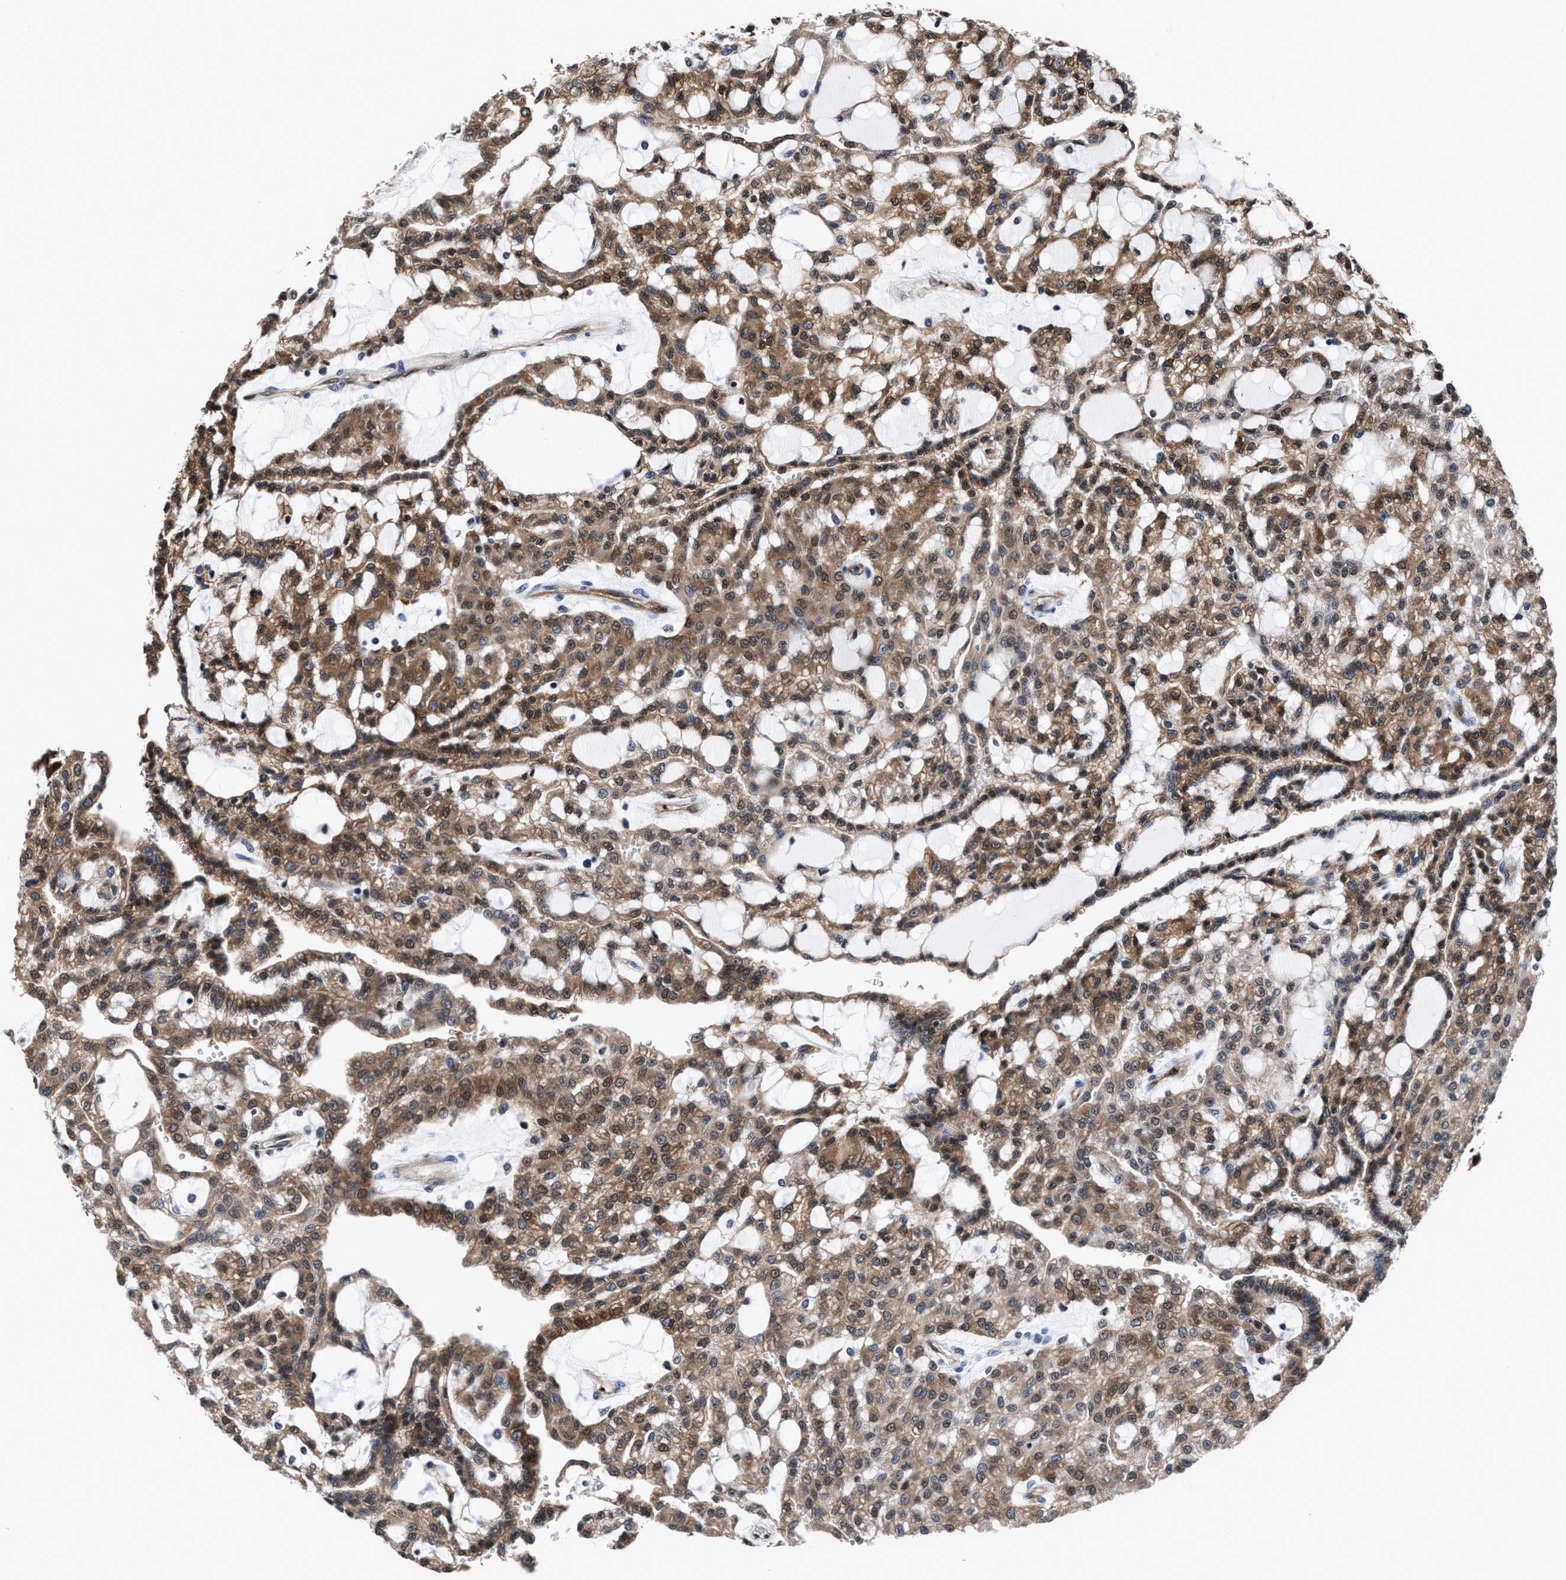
{"staining": {"intensity": "moderate", "quantity": ">75%", "location": "cytoplasmic/membranous"}, "tissue": "renal cancer", "cell_type": "Tumor cells", "image_type": "cancer", "snomed": [{"axis": "morphology", "description": "Adenocarcinoma, NOS"}, {"axis": "topography", "description": "Kidney"}], "caption": "Immunohistochemistry image of neoplastic tissue: human renal cancer stained using IHC exhibits medium levels of moderate protein expression localized specifically in the cytoplasmic/membranous of tumor cells, appearing as a cytoplasmic/membranous brown color.", "gene": "ACLY", "patient": {"sex": "male", "age": 63}}